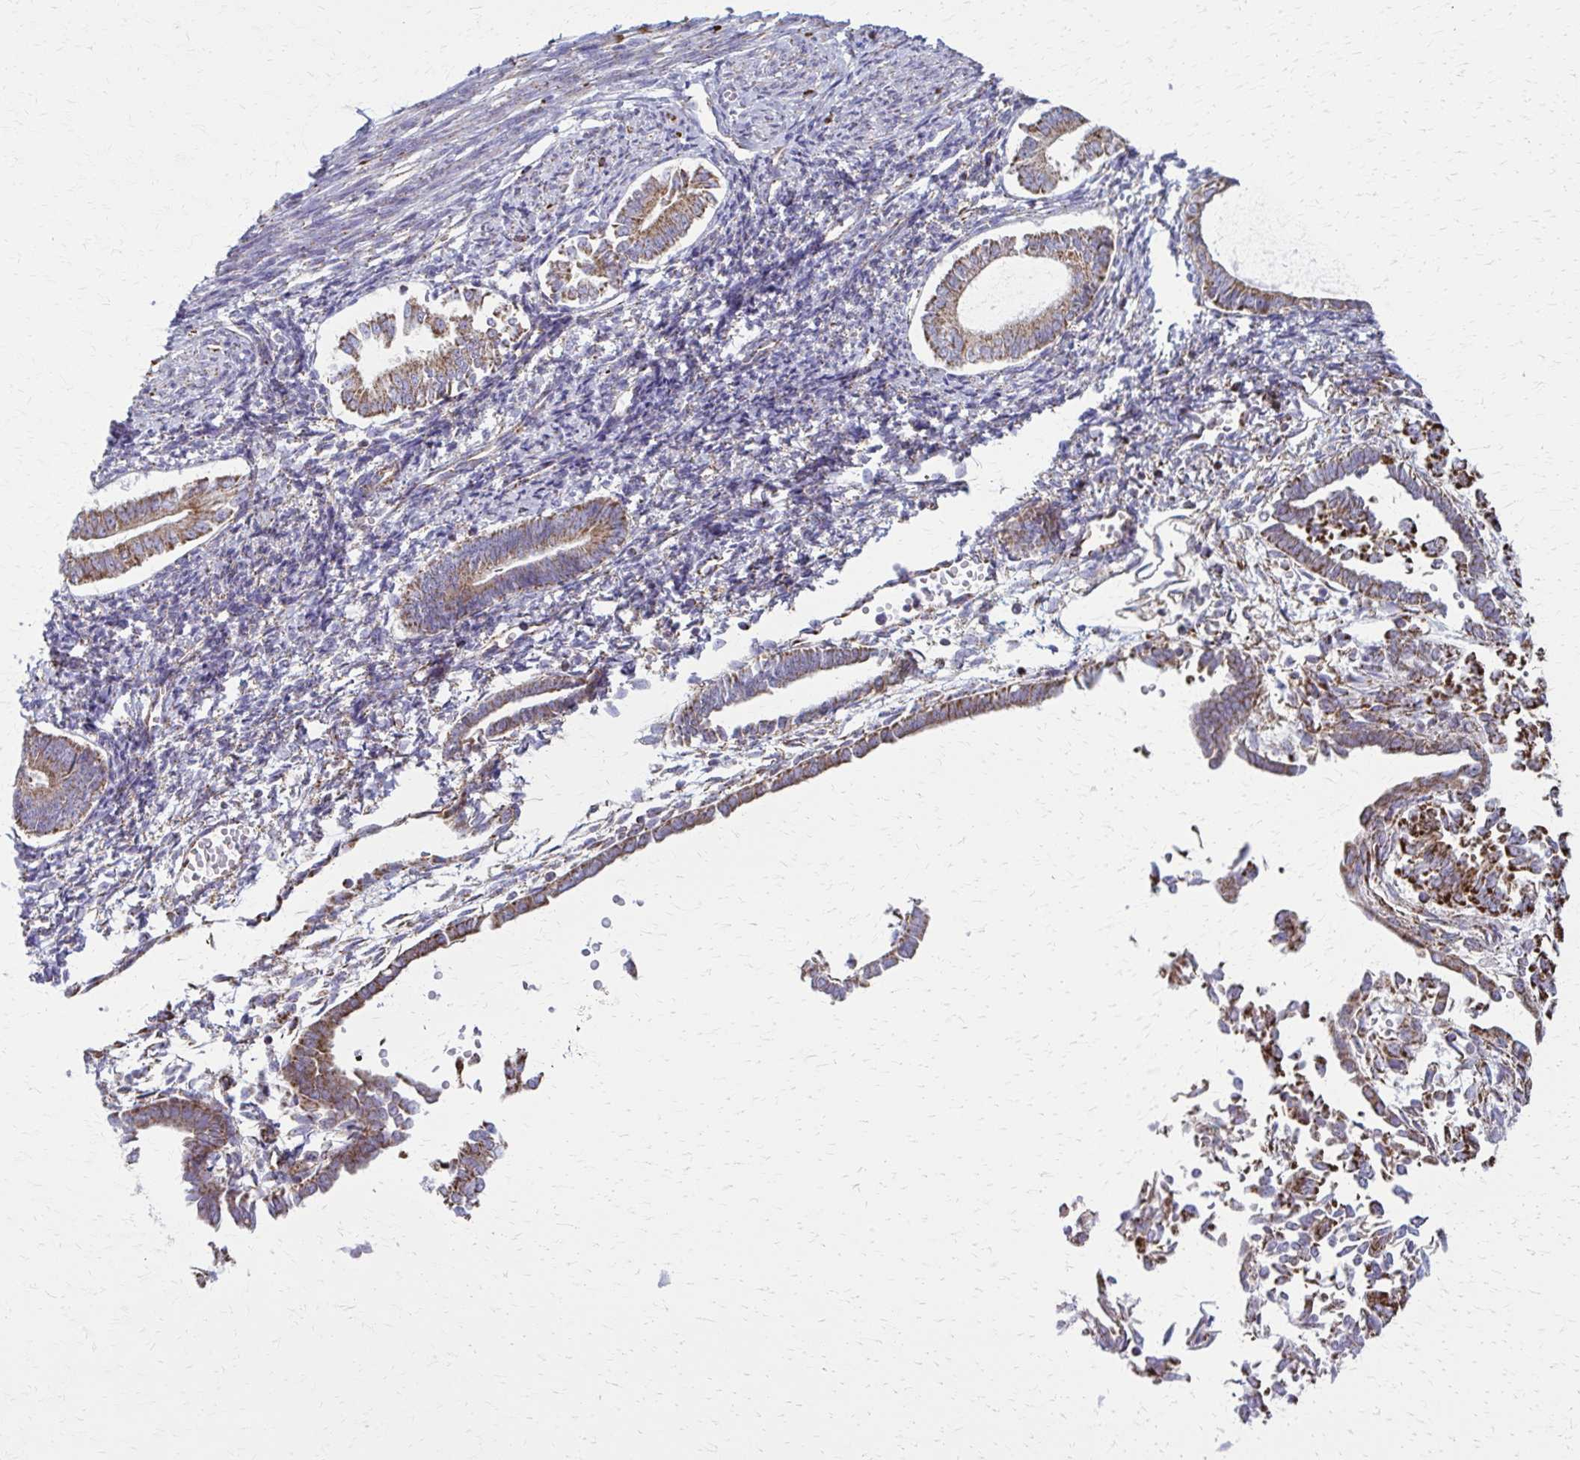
{"staining": {"intensity": "moderate", "quantity": ">75%", "location": "cytoplasmic/membranous"}, "tissue": "endometrial cancer", "cell_type": "Tumor cells", "image_type": "cancer", "snomed": [{"axis": "morphology", "description": "Adenocarcinoma, NOS"}, {"axis": "topography", "description": "Endometrium"}], "caption": "Approximately >75% of tumor cells in adenocarcinoma (endometrial) demonstrate moderate cytoplasmic/membranous protein expression as visualized by brown immunohistochemical staining.", "gene": "TVP23A", "patient": {"sex": "female", "age": 65}}